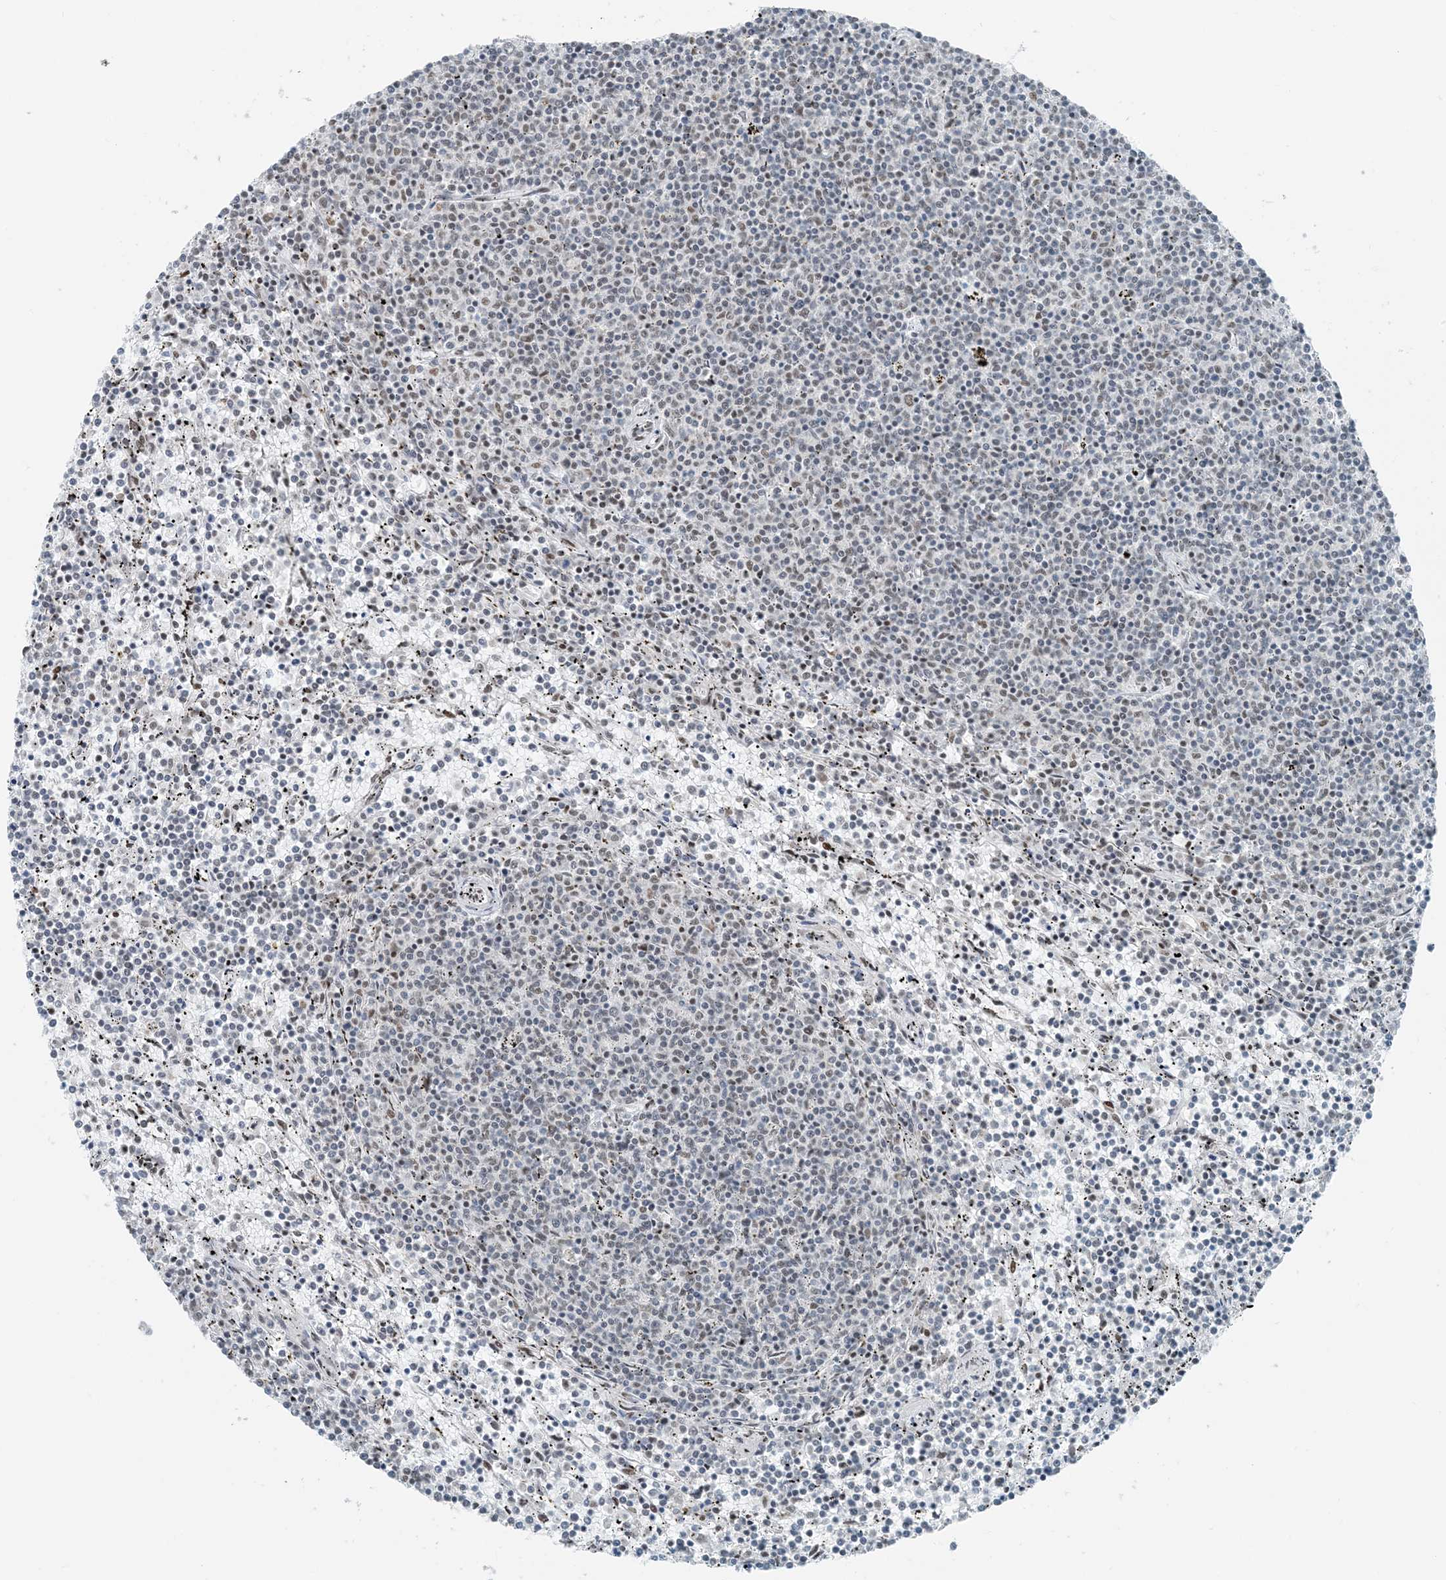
{"staining": {"intensity": "negative", "quantity": "none", "location": "none"}, "tissue": "lymphoma", "cell_type": "Tumor cells", "image_type": "cancer", "snomed": [{"axis": "morphology", "description": "Malignant lymphoma, non-Hodgkin's type, Low grade"}, {"axis": "topography", "description": "Spleen"}], "caption": "The photomicrograph demonstrates no significant expression in tumor cells of low-grade malignant lymphoma, non-Hodgkin's type.", "gene": "ZNF500", "patient": {"sex": "female", "age": 50}}